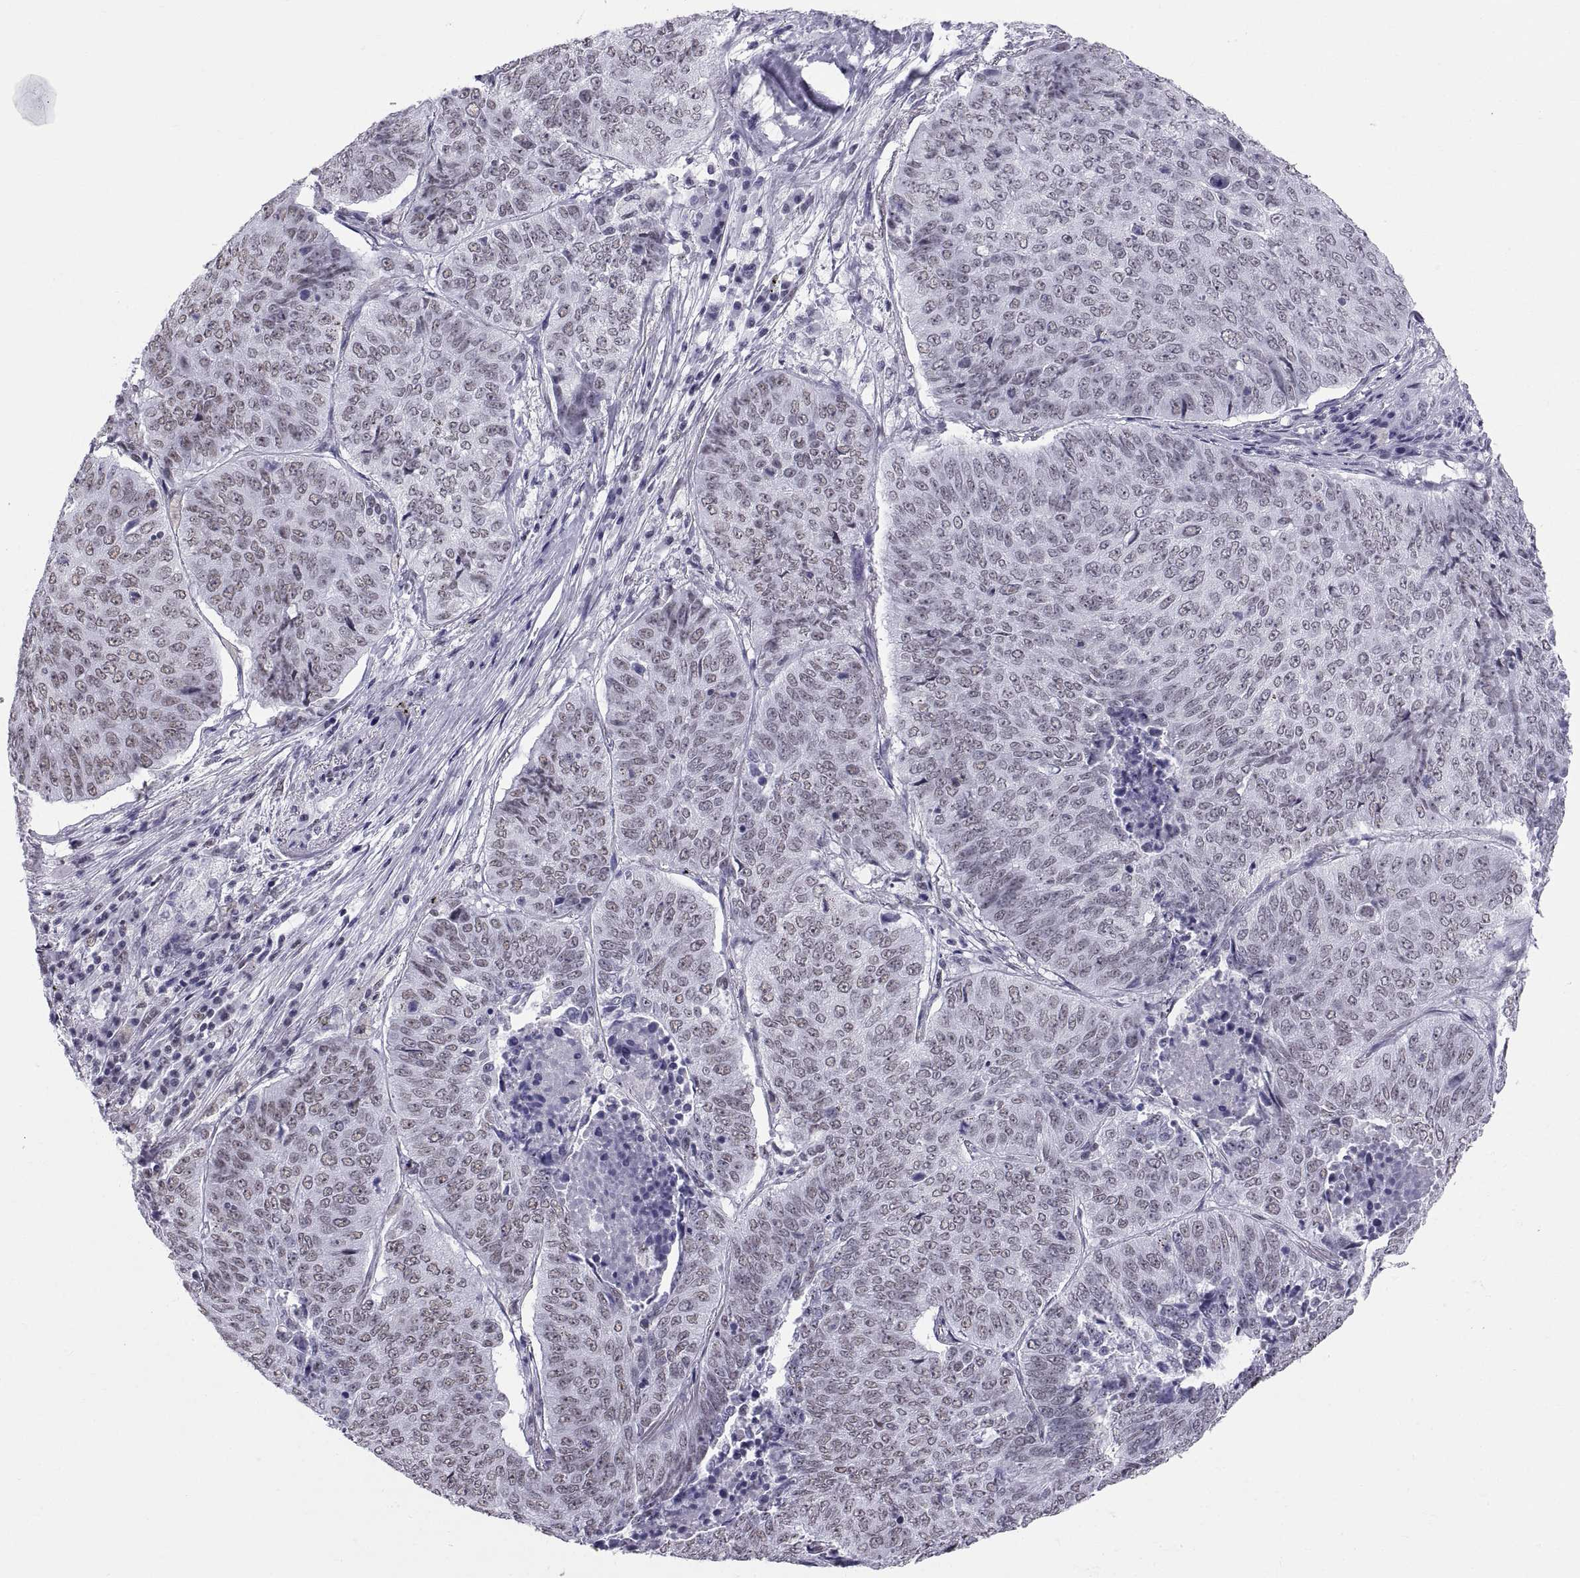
{"staining": {"intensity": "weak", "quantity": ">75%", "location": "nuclear"}, "tissue": "lung cancer", "cell_type": "Tumor cells", "image_type": "cancer", "snomed": [{"axis": "morphology", "description": "Normal tissue, NOS"}, {"axis": "morphology", "description": "Squamous cell carcinoma, NOS"}, {"axis": "topography", "description": "Bronchus"}, {"axis": "topography", "description": "Lung"}], "caption": "Immunohistochemical staining of human lung cancer (squamous cell carcinoma) exhibits low levels of weak nuclear protein positivity in approximately >75% of tumor cells. (Stains: DAB in brown, nuclei in blue, Microscopy: brightfield microscopy at high magnification).", "gene": "NEUROD6", "patient": {"sex": "male", "age": 64}}